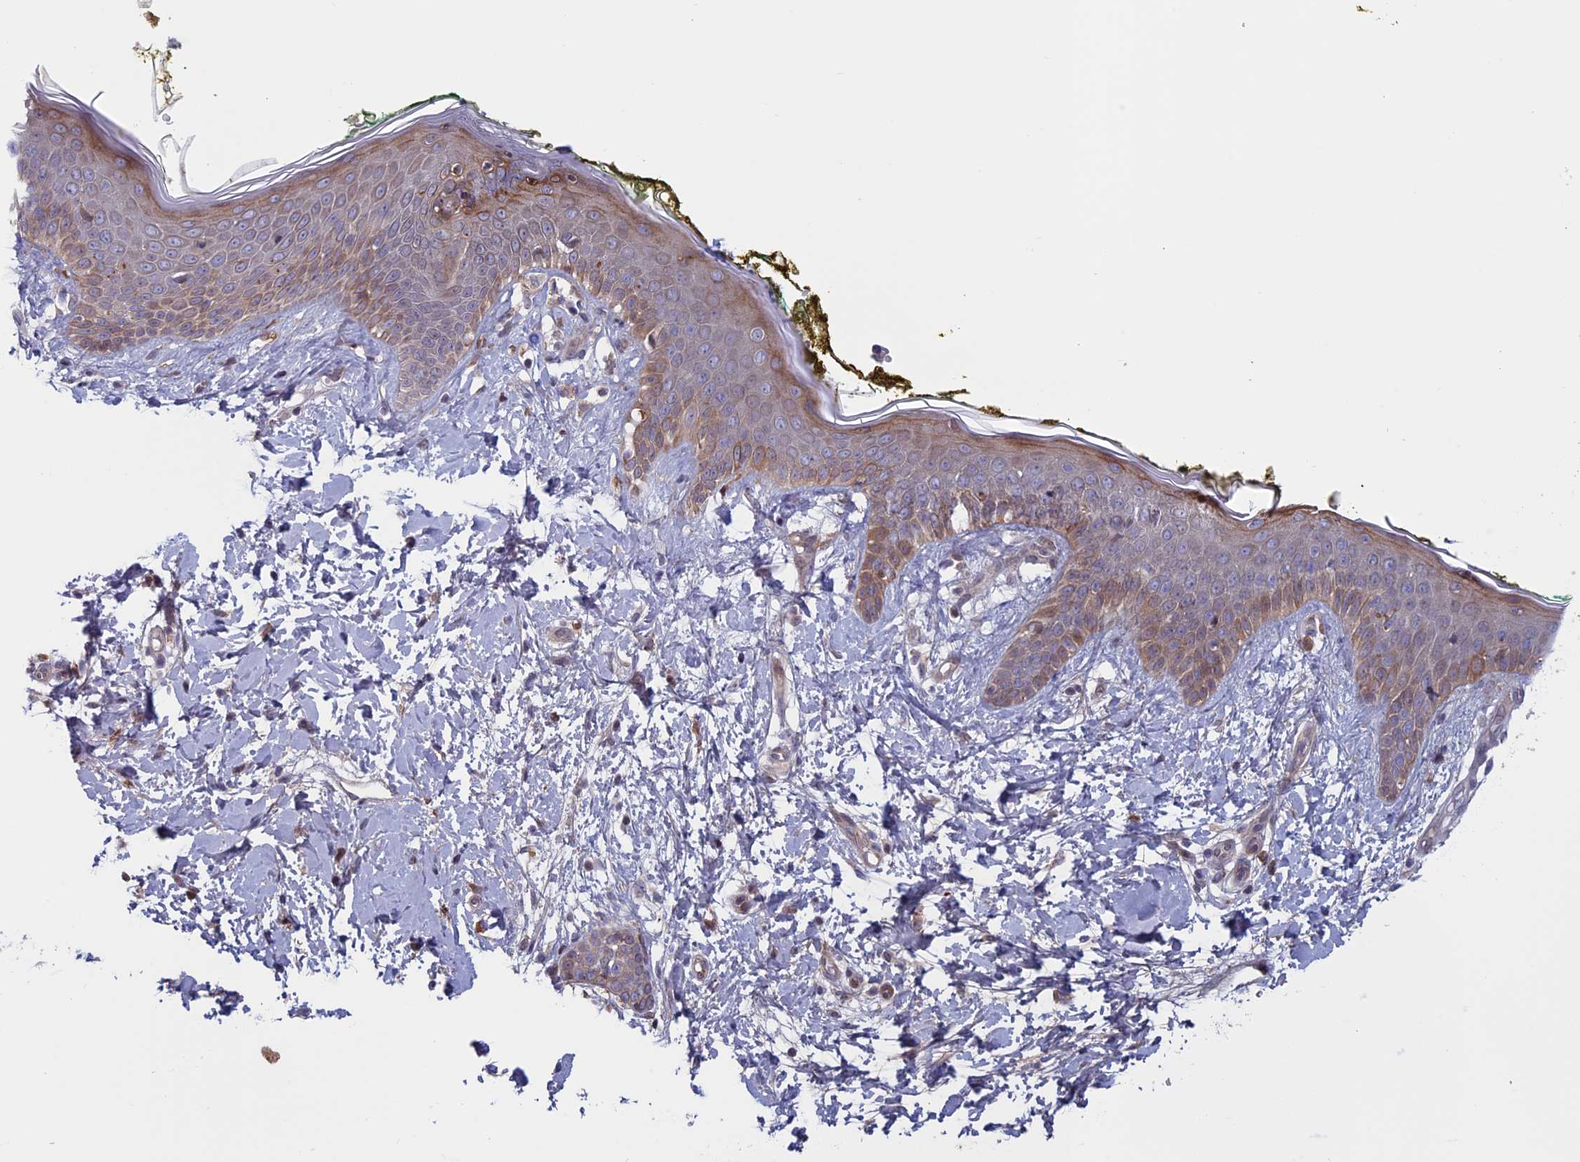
{"staining": {"intensity": "weak", "quantity": ">75%", "location": "cytoplasmic/membranous"}, "tissue": "skin", "cell_type": "Fibroblasts", "image_type": "normal", "snomed": [{"axis": "morphology", "description": "Normal tissue, NOS"}, {"axis": "topography", "description": "Skin"}], "caption": "Skin stained with DAB immunohistochemistry (IHC) reveals low levels of weak cytoplasmic/membranous expression in about >75% of fibroblasts.", "gene": "FADS1", "patient": {"sex": "female", "age": 34}}